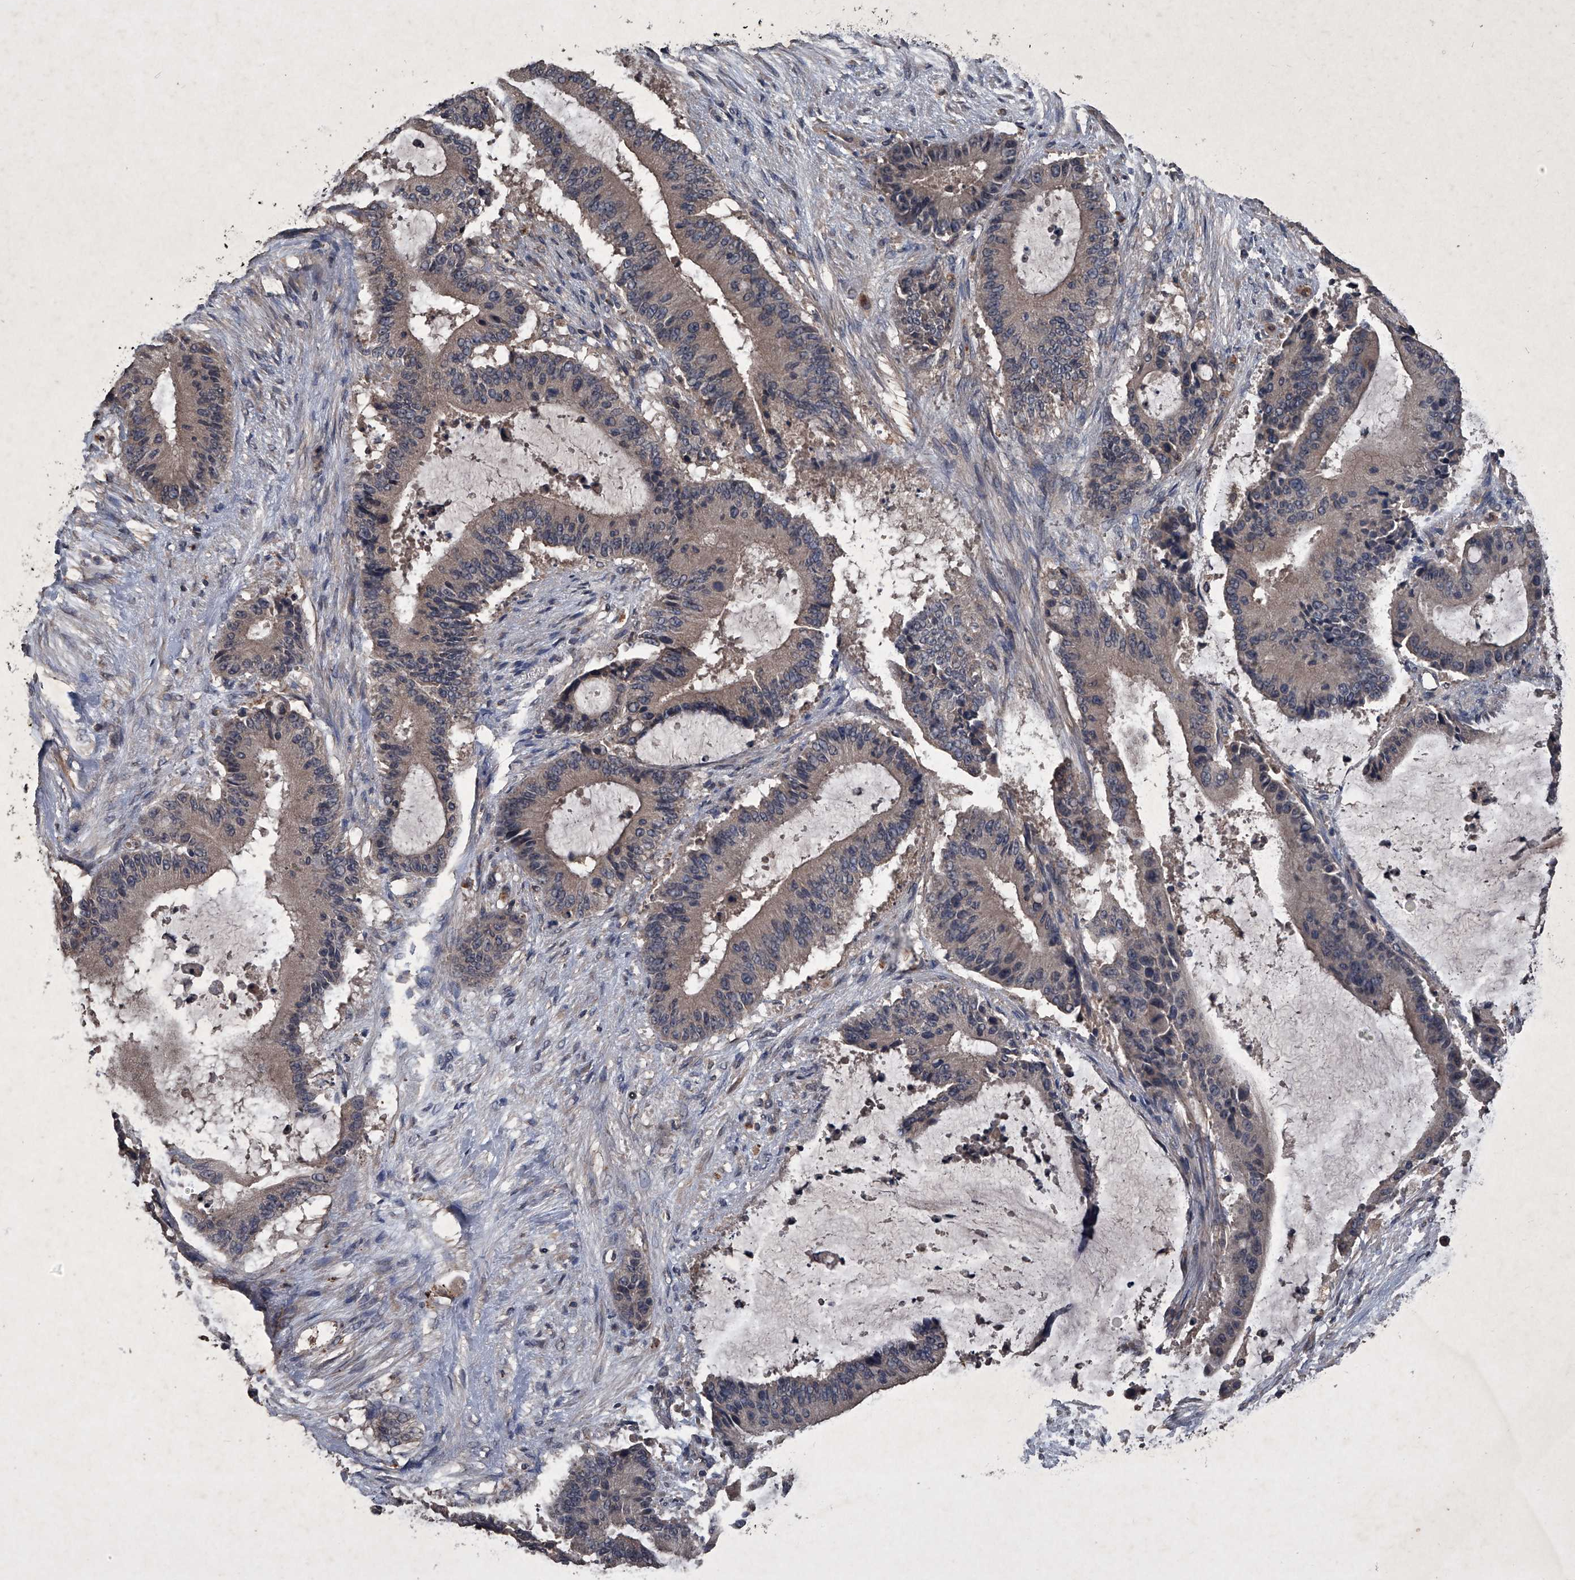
{"staining": {"intensity": "weak", "quantity": "<25%", "location": "cytoplasmic/membranous"}, "tissue": "liver cancer", "cell_type": "Tumor cells", "image_type": "cancer", "snomed": [{"axis": "morphology", "description": "Normal tissue, NOS"}, {"axis": "morphology", "description": "Cholangiocarcinoma"}, {"axis": "topography", "description": "Liver"}, {"axis": "topography", "description": "Peripheral nerve tissue"}], "caption": "The micrograph shows no staining of tumor cells in liver cancer. The staining is performed using DAB brown chromogen with nuclei counter-stained in using hematoxylin.", "gene": "MAPKAP1", "patient": {"sex": "female", "age": 73}}